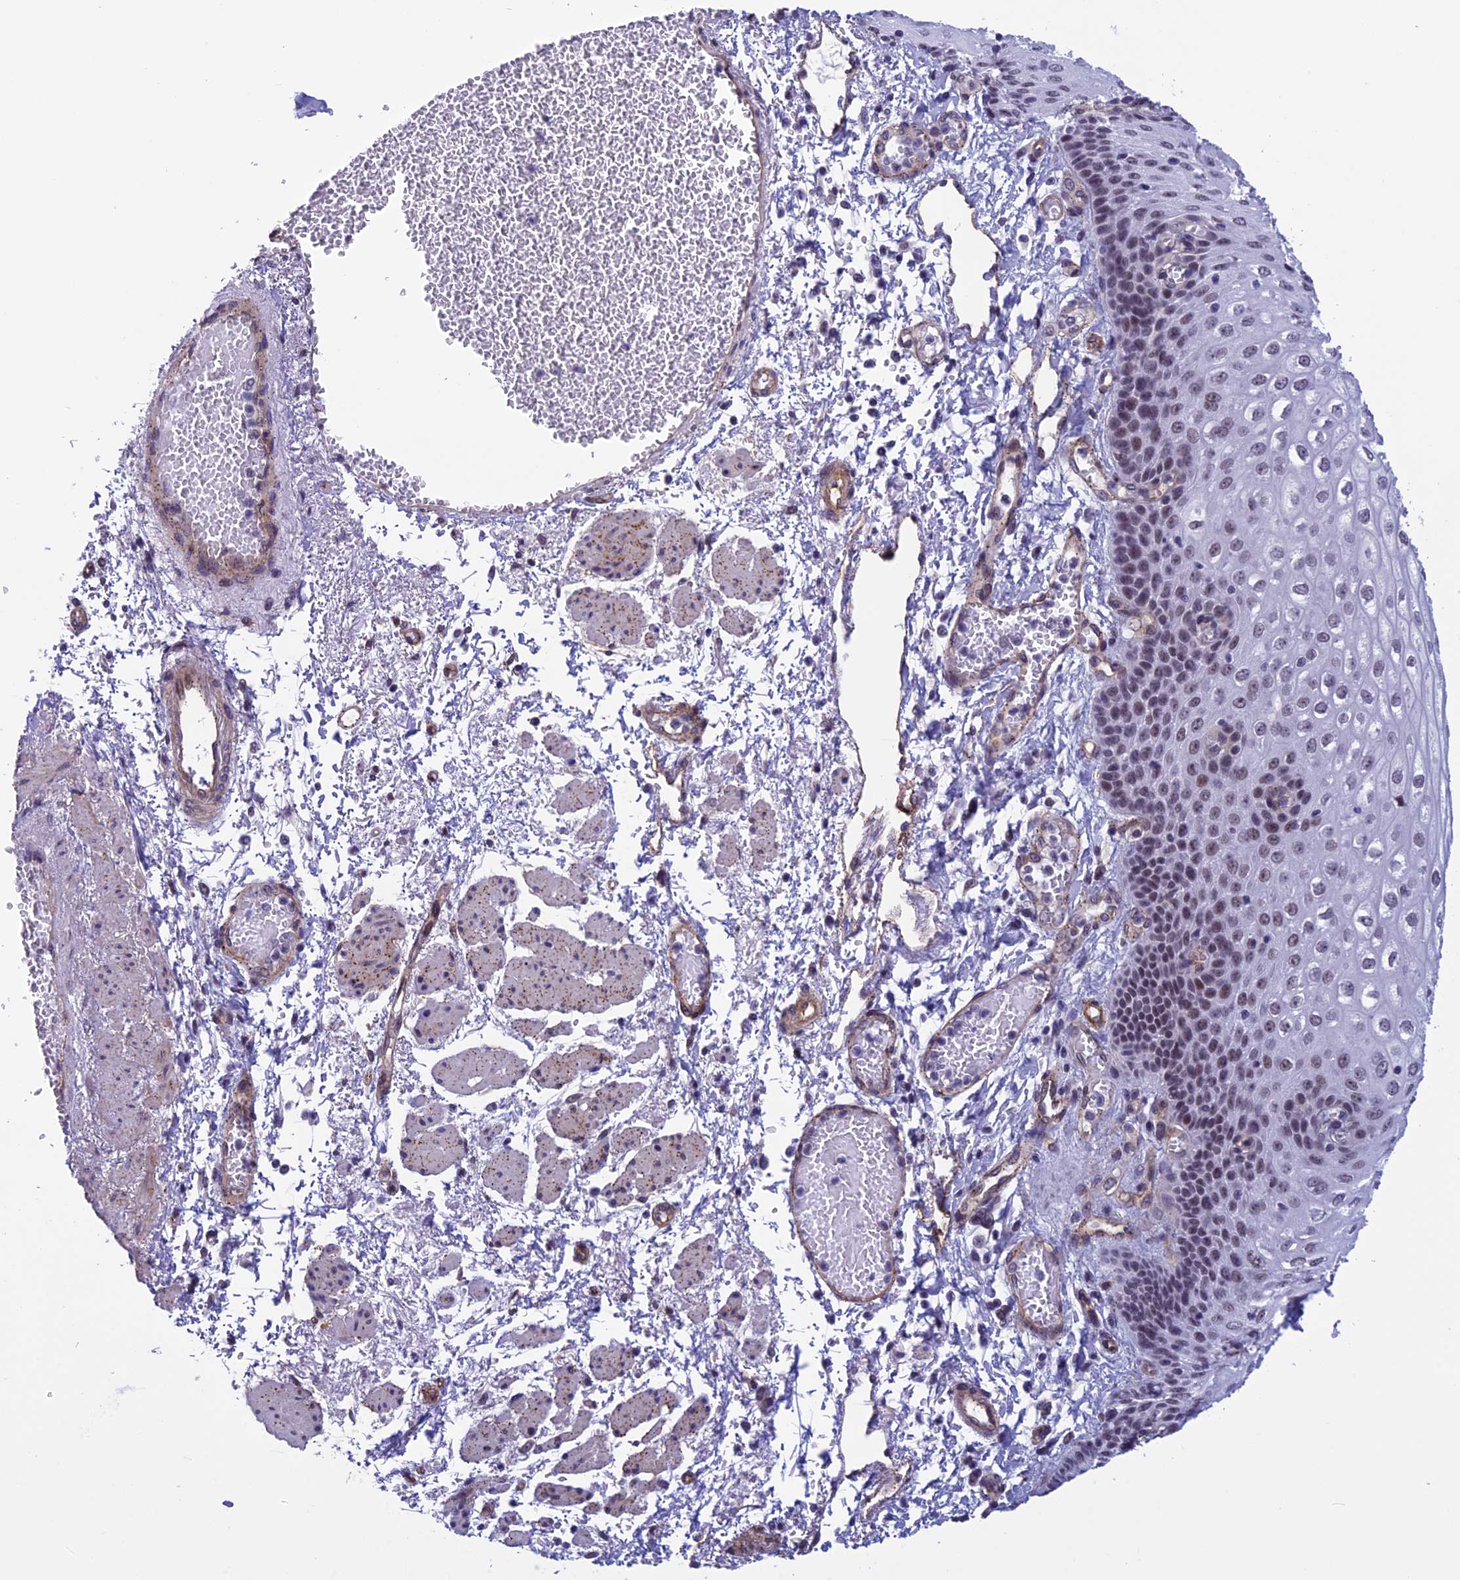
{"staining": {"intensity": "moderate", "quantity": ">75%", "location": "nuclear"}, "tissue": "esophagus", "cell_type": "Squamous epithelial cells", "image_type": "normal", "snomed": [{"axis": "morphology", "description": "Normal tissue, NOS"}, {"axis": "topography", "description": "Esophagus"}], "caption": "A brown stain shows moderate nuclear expression of a protein in squamous epithelial cells of benign esophagus.", "gene": "NIPBL", "patient": {"sex": "male", "age": 81}}